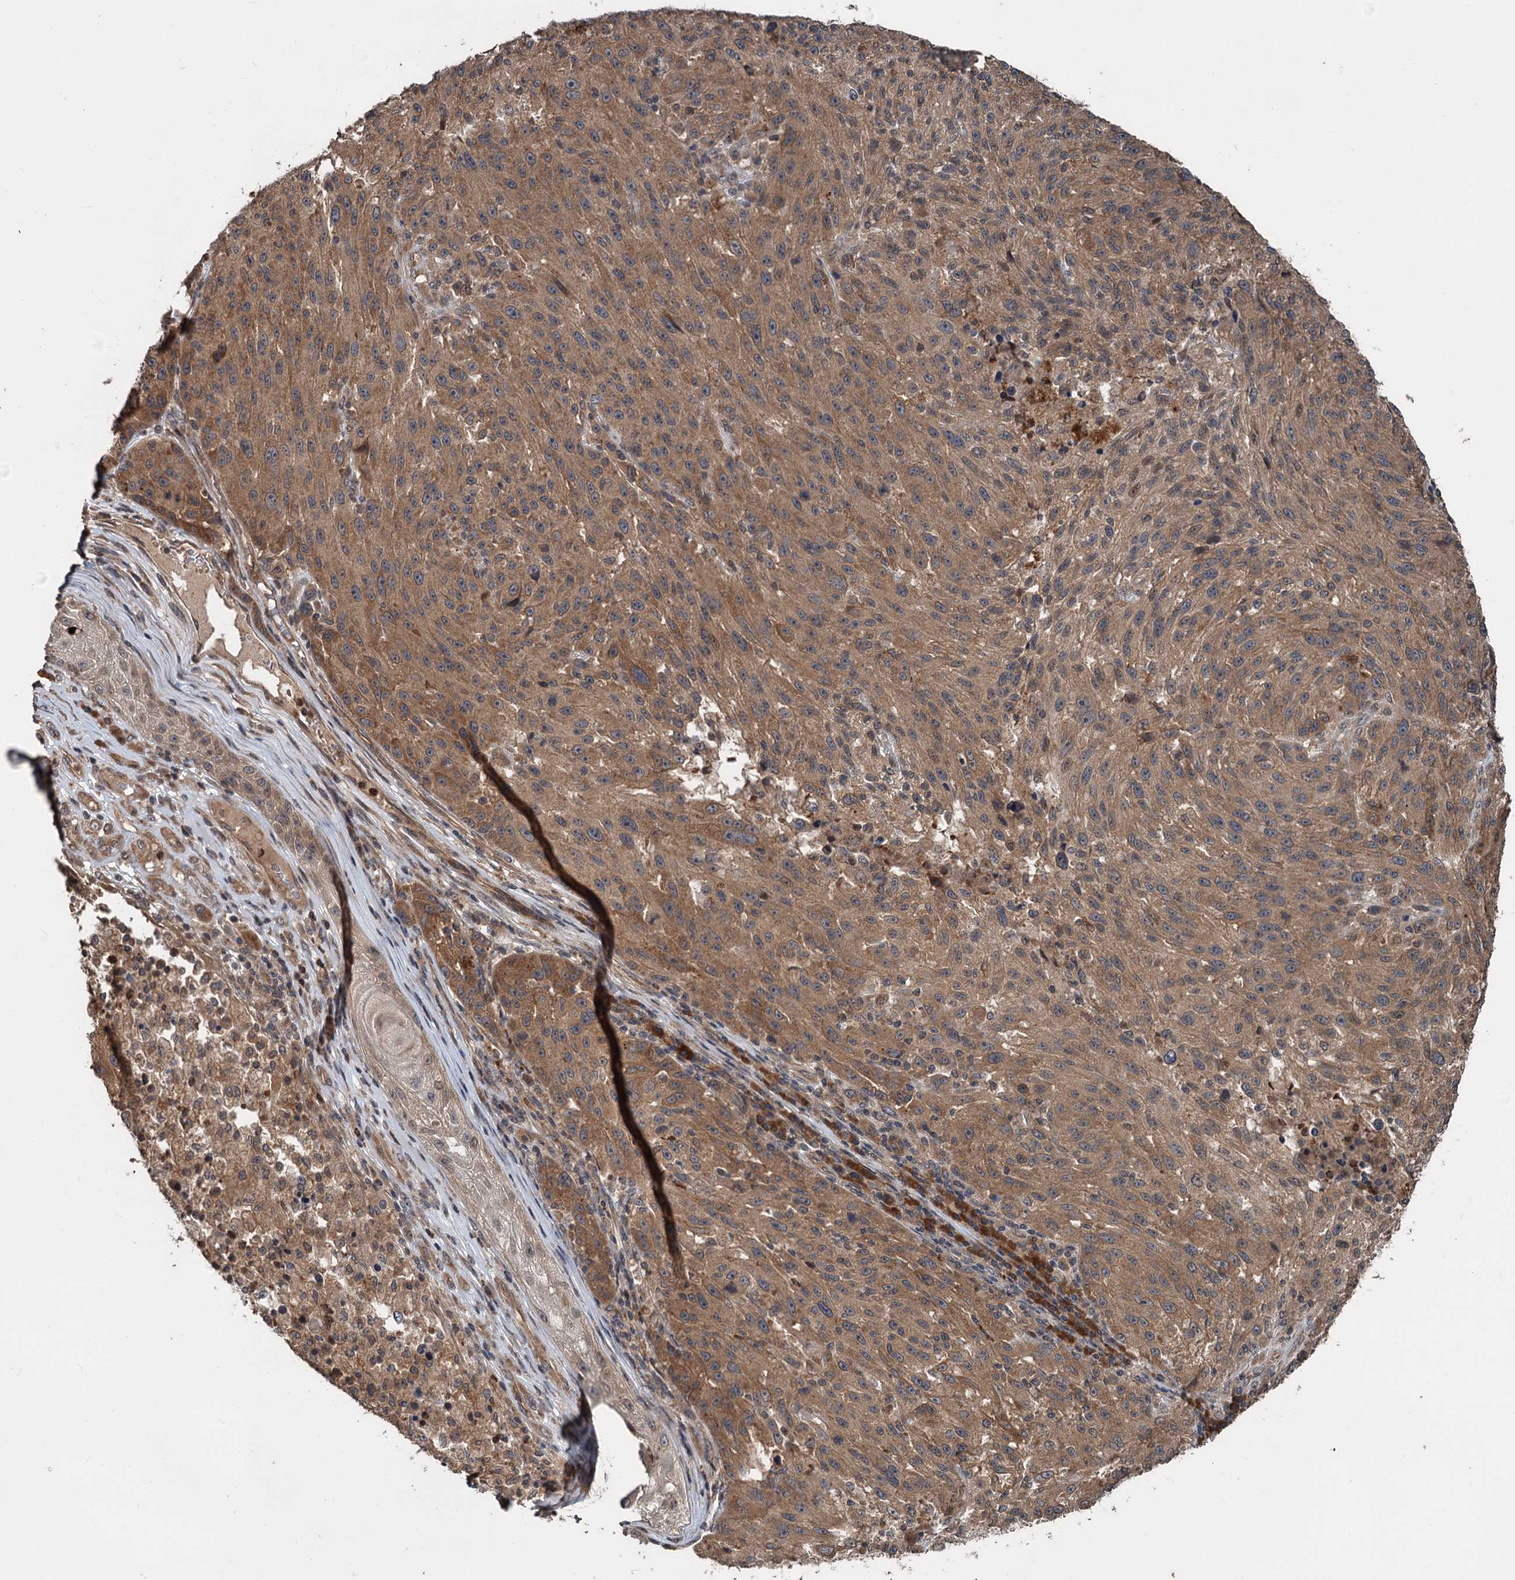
{"staining": {"intensity": "moderate", "quantity": ">75%", "location": "cytoplasmic/membranous"}, "tissue": "melanoma", "cell_type": "Tumor cells", "image_type": "cancer", "snomed": [{"axis": "morphology", "description": "Malignant melanoma, NOS"}, {"axis": "topography", "description": "Skin"}], "caption": "Immunohistochemistry image of neoplastic tissue: human malignant melanoma stained using IHC reveals medium levels of moderate protein expression localized specifically in the cytoplasmic/membranous of tumor cells, appearing as a cytoplasmic/membranous brown color.", "gene": "N4BP2L2", "patient": {"sex": "male", "age": 53}}